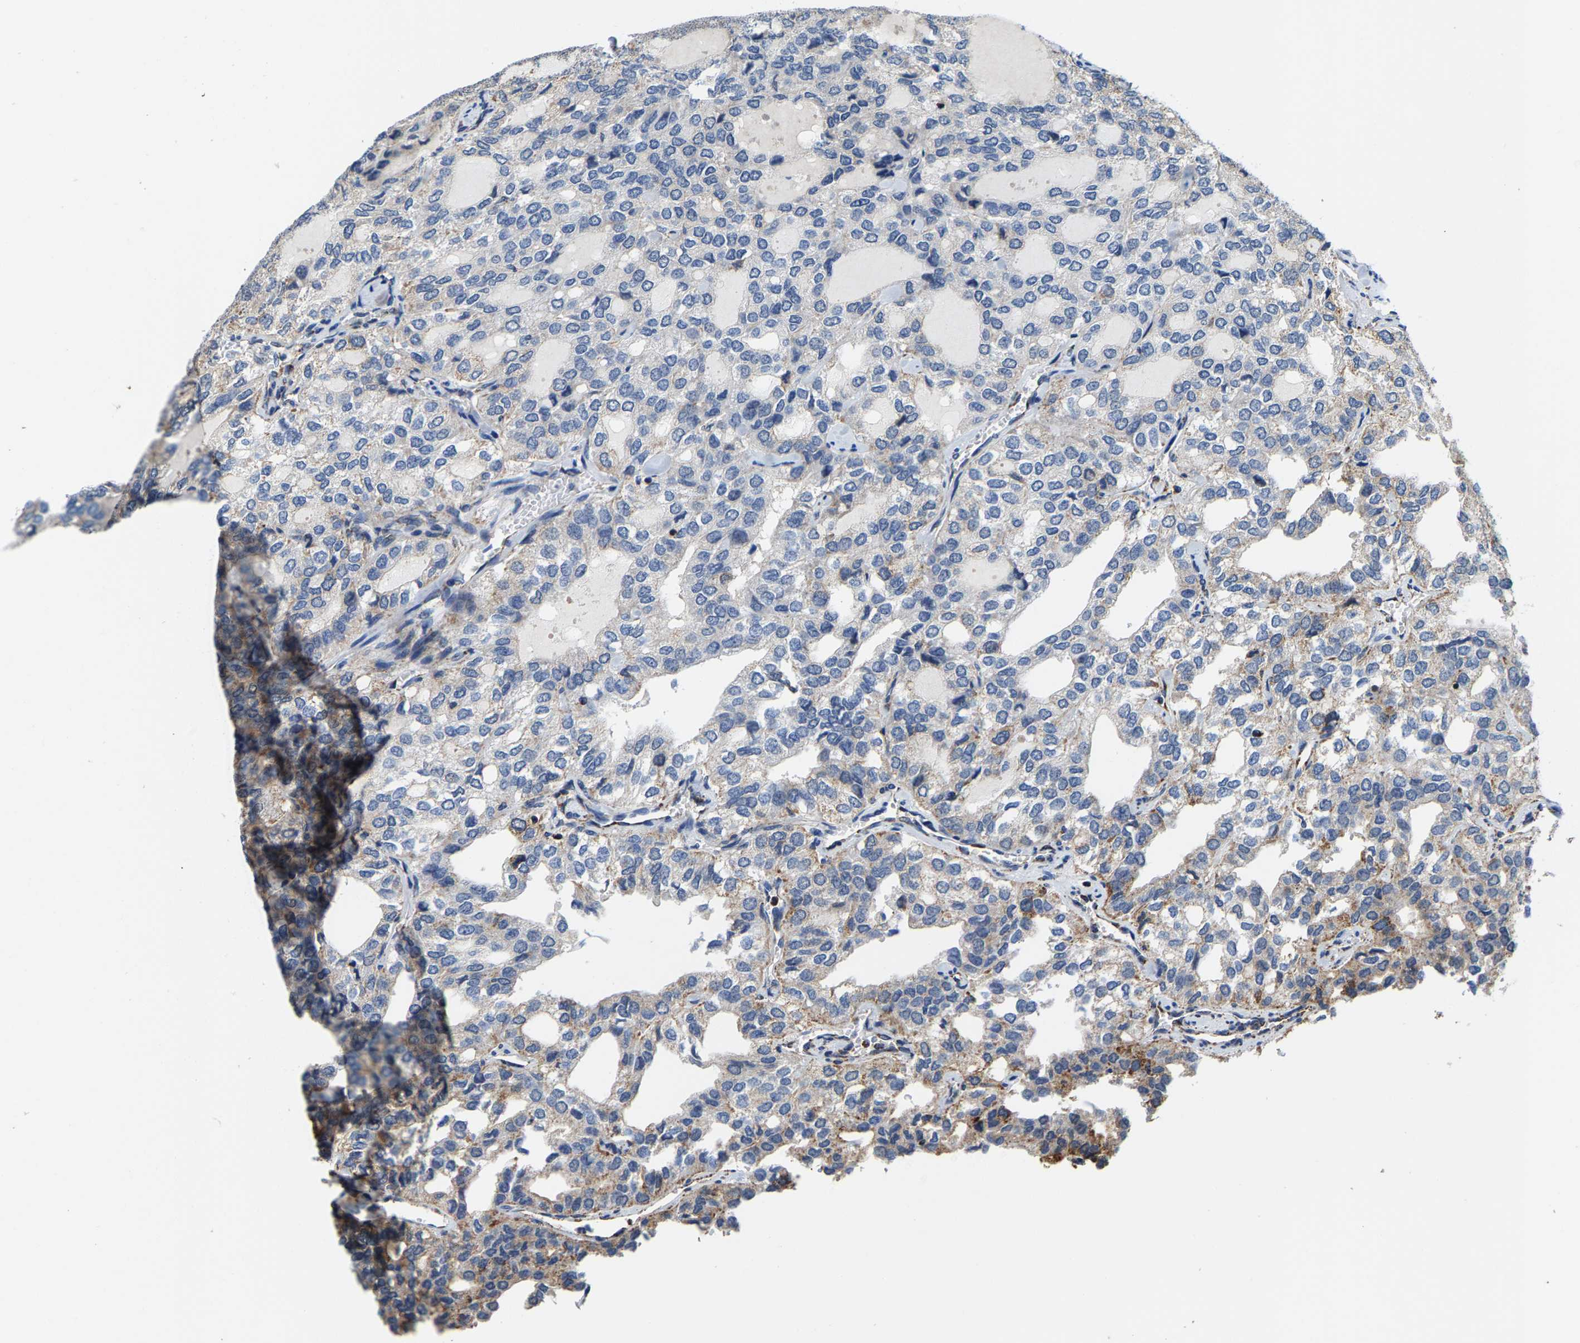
{"staining": {"intensity": "moderate", "quantity": "<25%", "location": "cytoplasmic/membranous"}, "tissue": "thyroid cancer", "cell_type": "Tumor cells", "image_type": "cancer", "snomed": [{"axis": "morphology", "description": "Follicular adenoma carcinoma, NOS"}, {"axis": "topography", "description": "Thyroid gland"}], "caption": "A low amount of moderate cytoplasmic/membranous expression is identified in about <25% of tumor cells in thyroid cancer (follicular adenoma carcinoma) tissue. (Brightfield microscopy of DAB IHC at high magnification).", "gene": "SHMT2", "patient": {"sex": "male", "age": 75}}